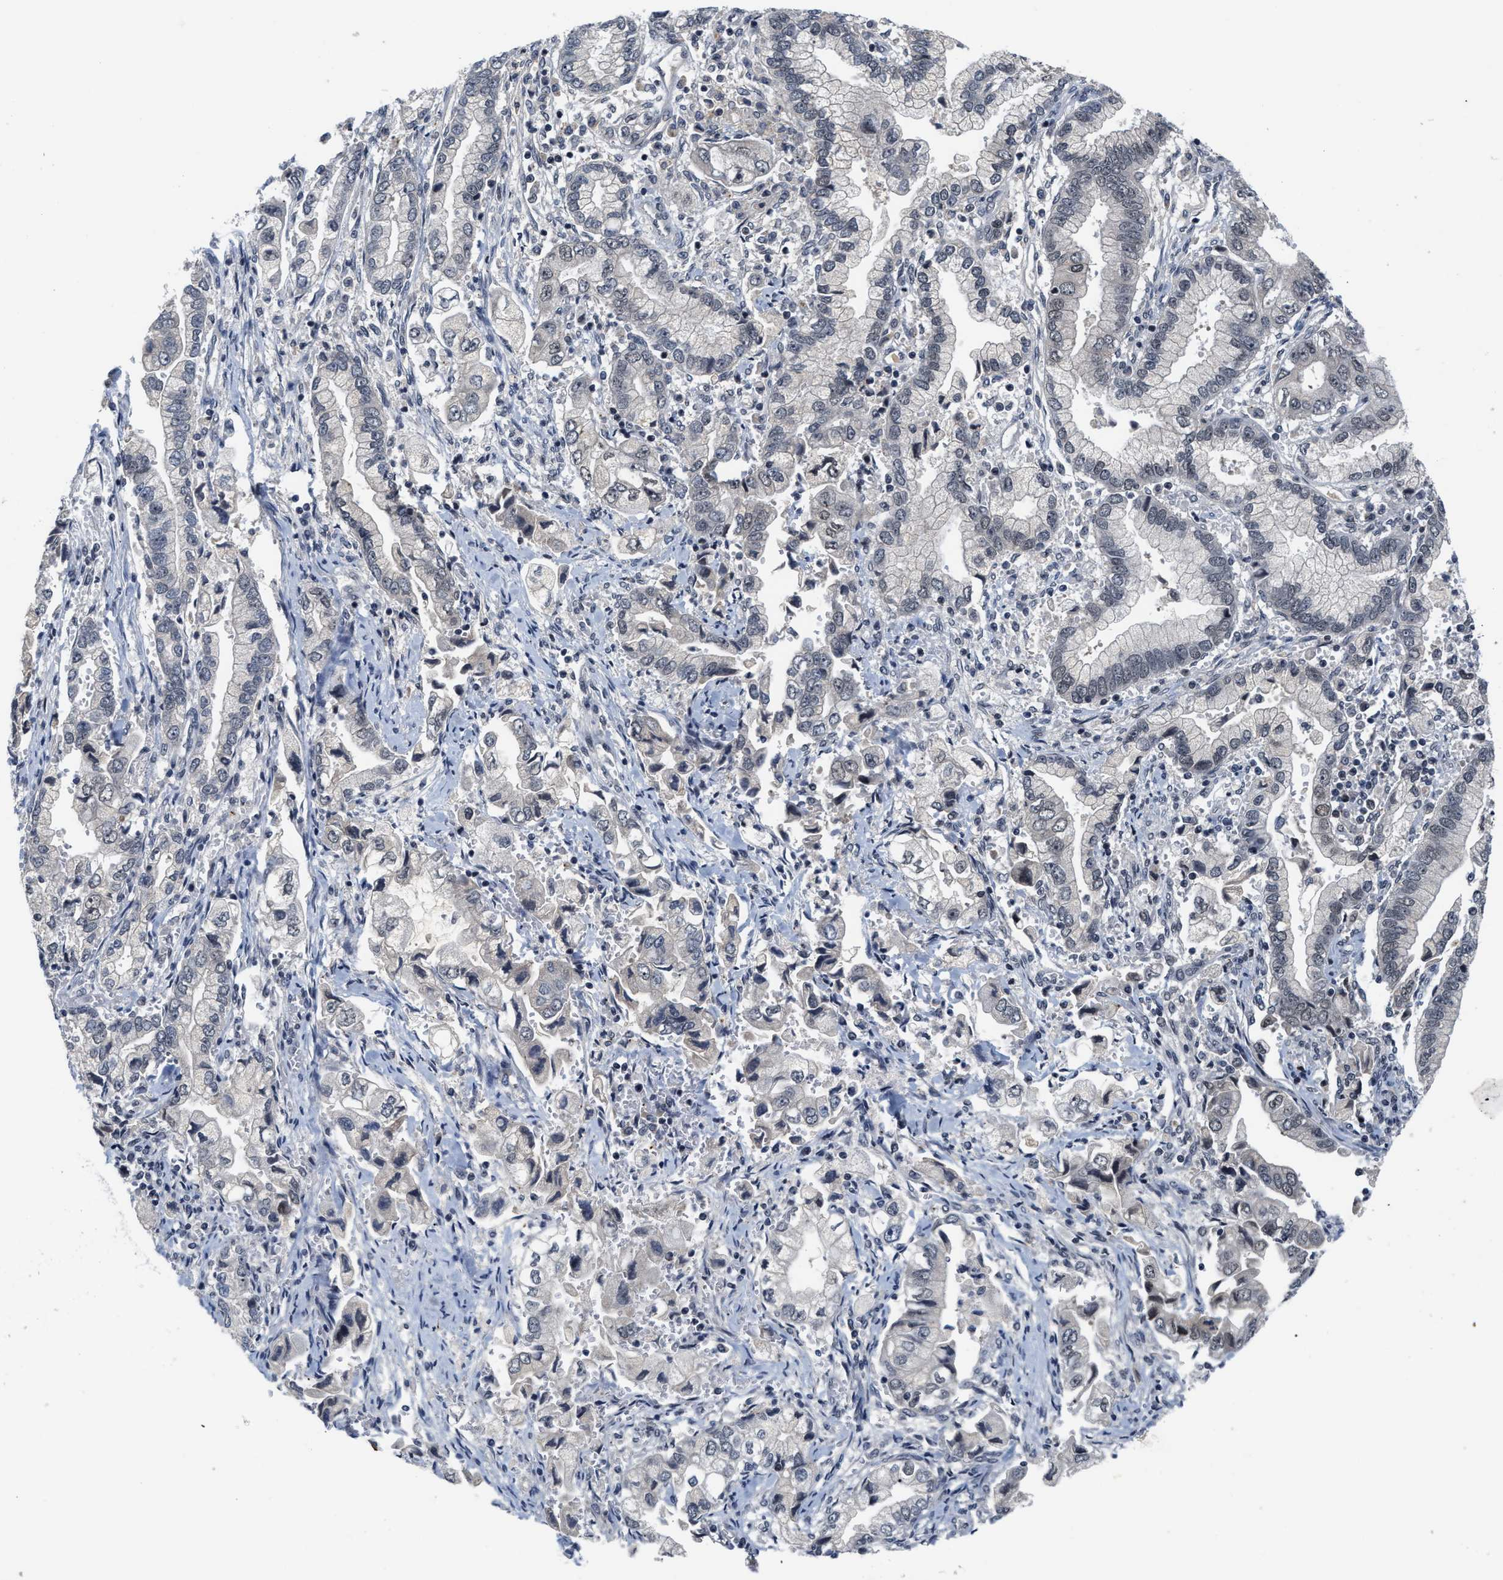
{"staining": {"intensity": "negative", "quantity": "none", "location": "none"}, "tissue": "stomach cancer", "cell_type": "Tumor cells", "image_type": "cancer", "snomed": [{"axis": "morphology", "description": "Normal tissue, NOS"}, {"axis": "morphology", "description": "Adenocarcinoma, NOS"}, {"axis": "topography", "description": "Stomach"}], "caption": "Immunohistochemistry (IHC) of adenocarcinoma (stomach) demonstrates no expression in tumor cells.", "gene": "INIP", "patient": {"sex": "male", "age": 62}}